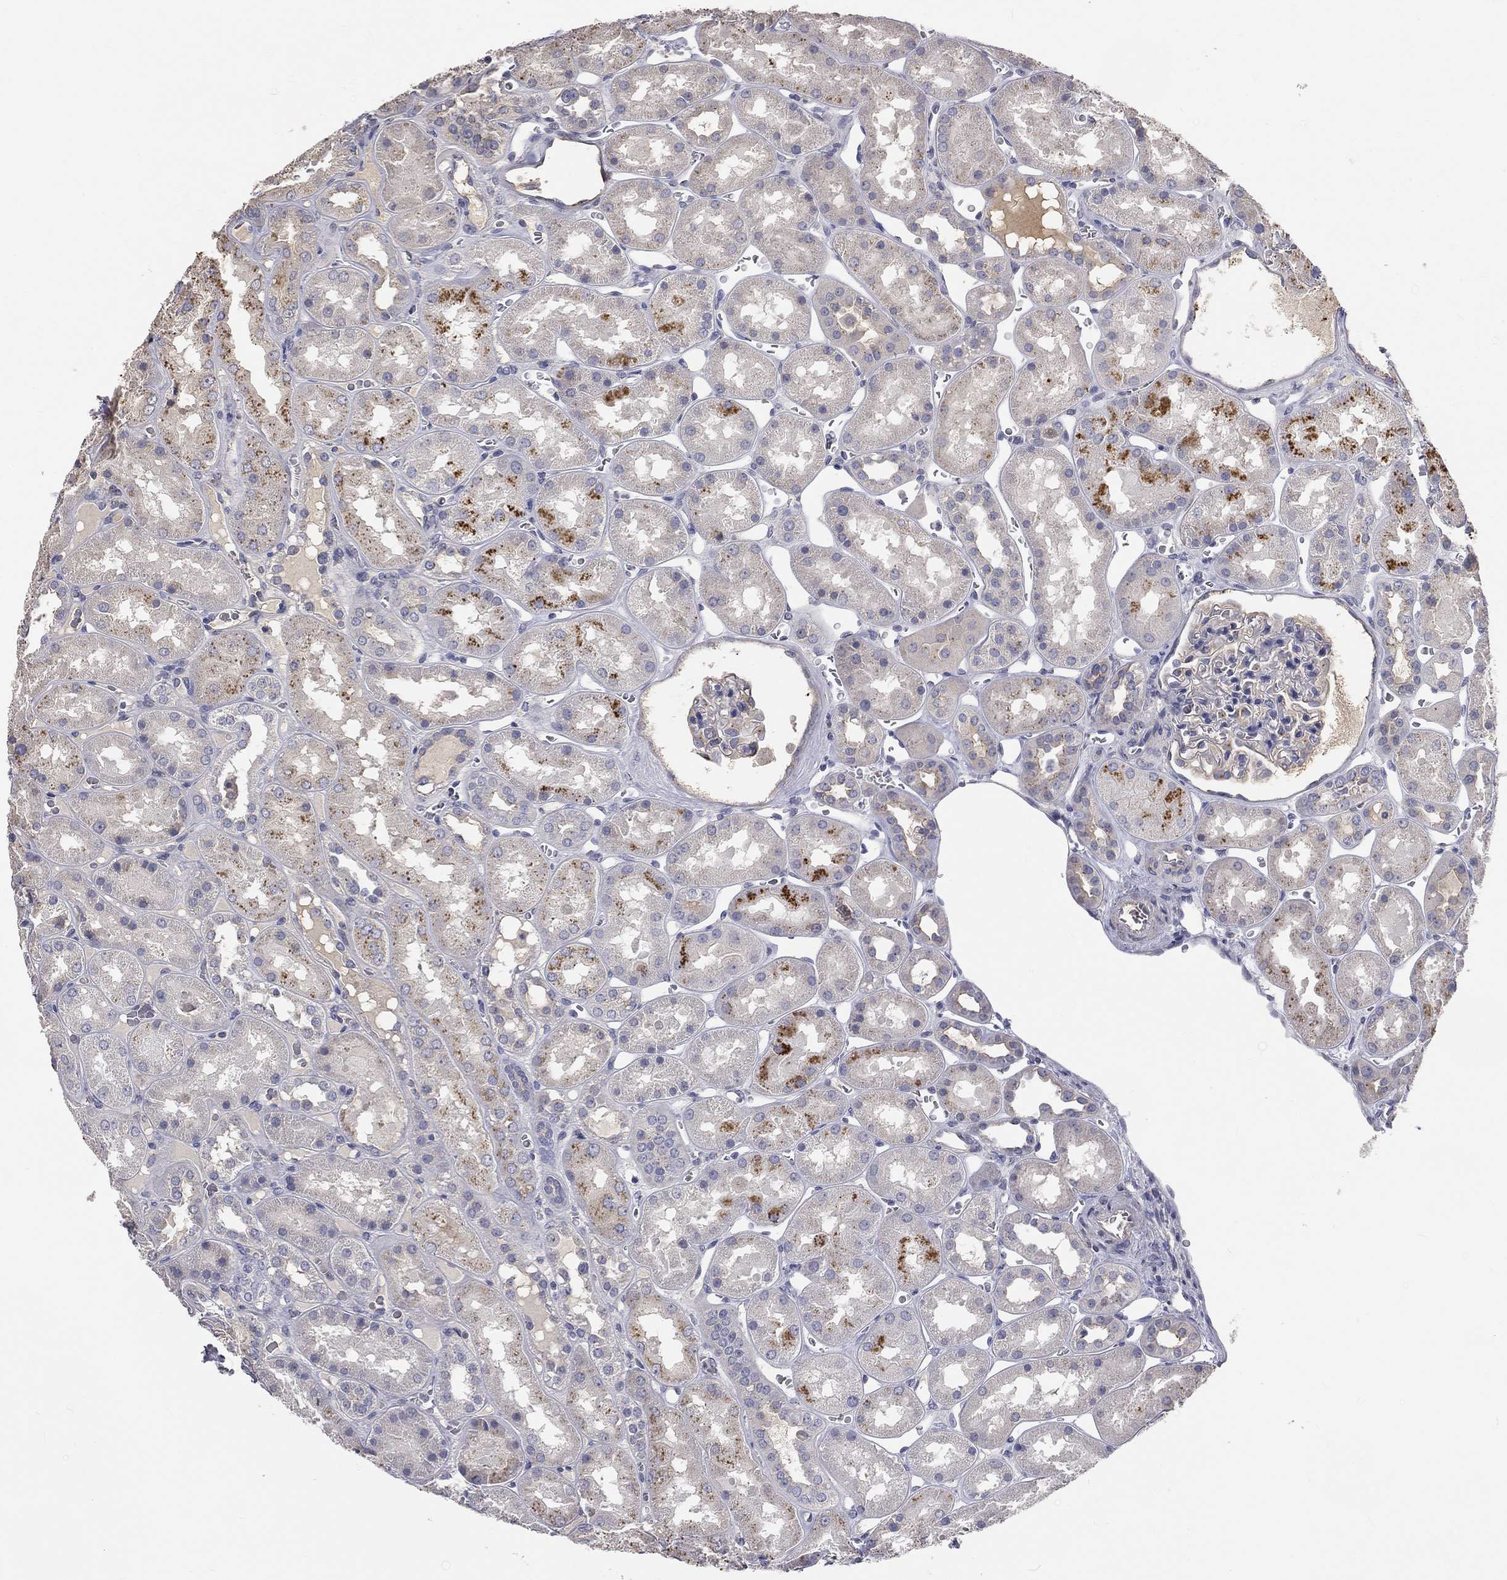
{"staining": {"intensity": "negative", "quantity": "none", "location": "none"}, "tissue": "kidney", "cell_type": "Cells in glomeruli", "image_type": "normal", "snomed": [{"axis": "morphology", "description": "Normal tissue, NOS"}, {"axis": "topography", "description": "Kidney"}], "caption": "Protein analysis of benign kidney displays no significant staining in cells in glomeruli.", "gene": "CROCC", "patient": {"sex": "male", "age": 73}}